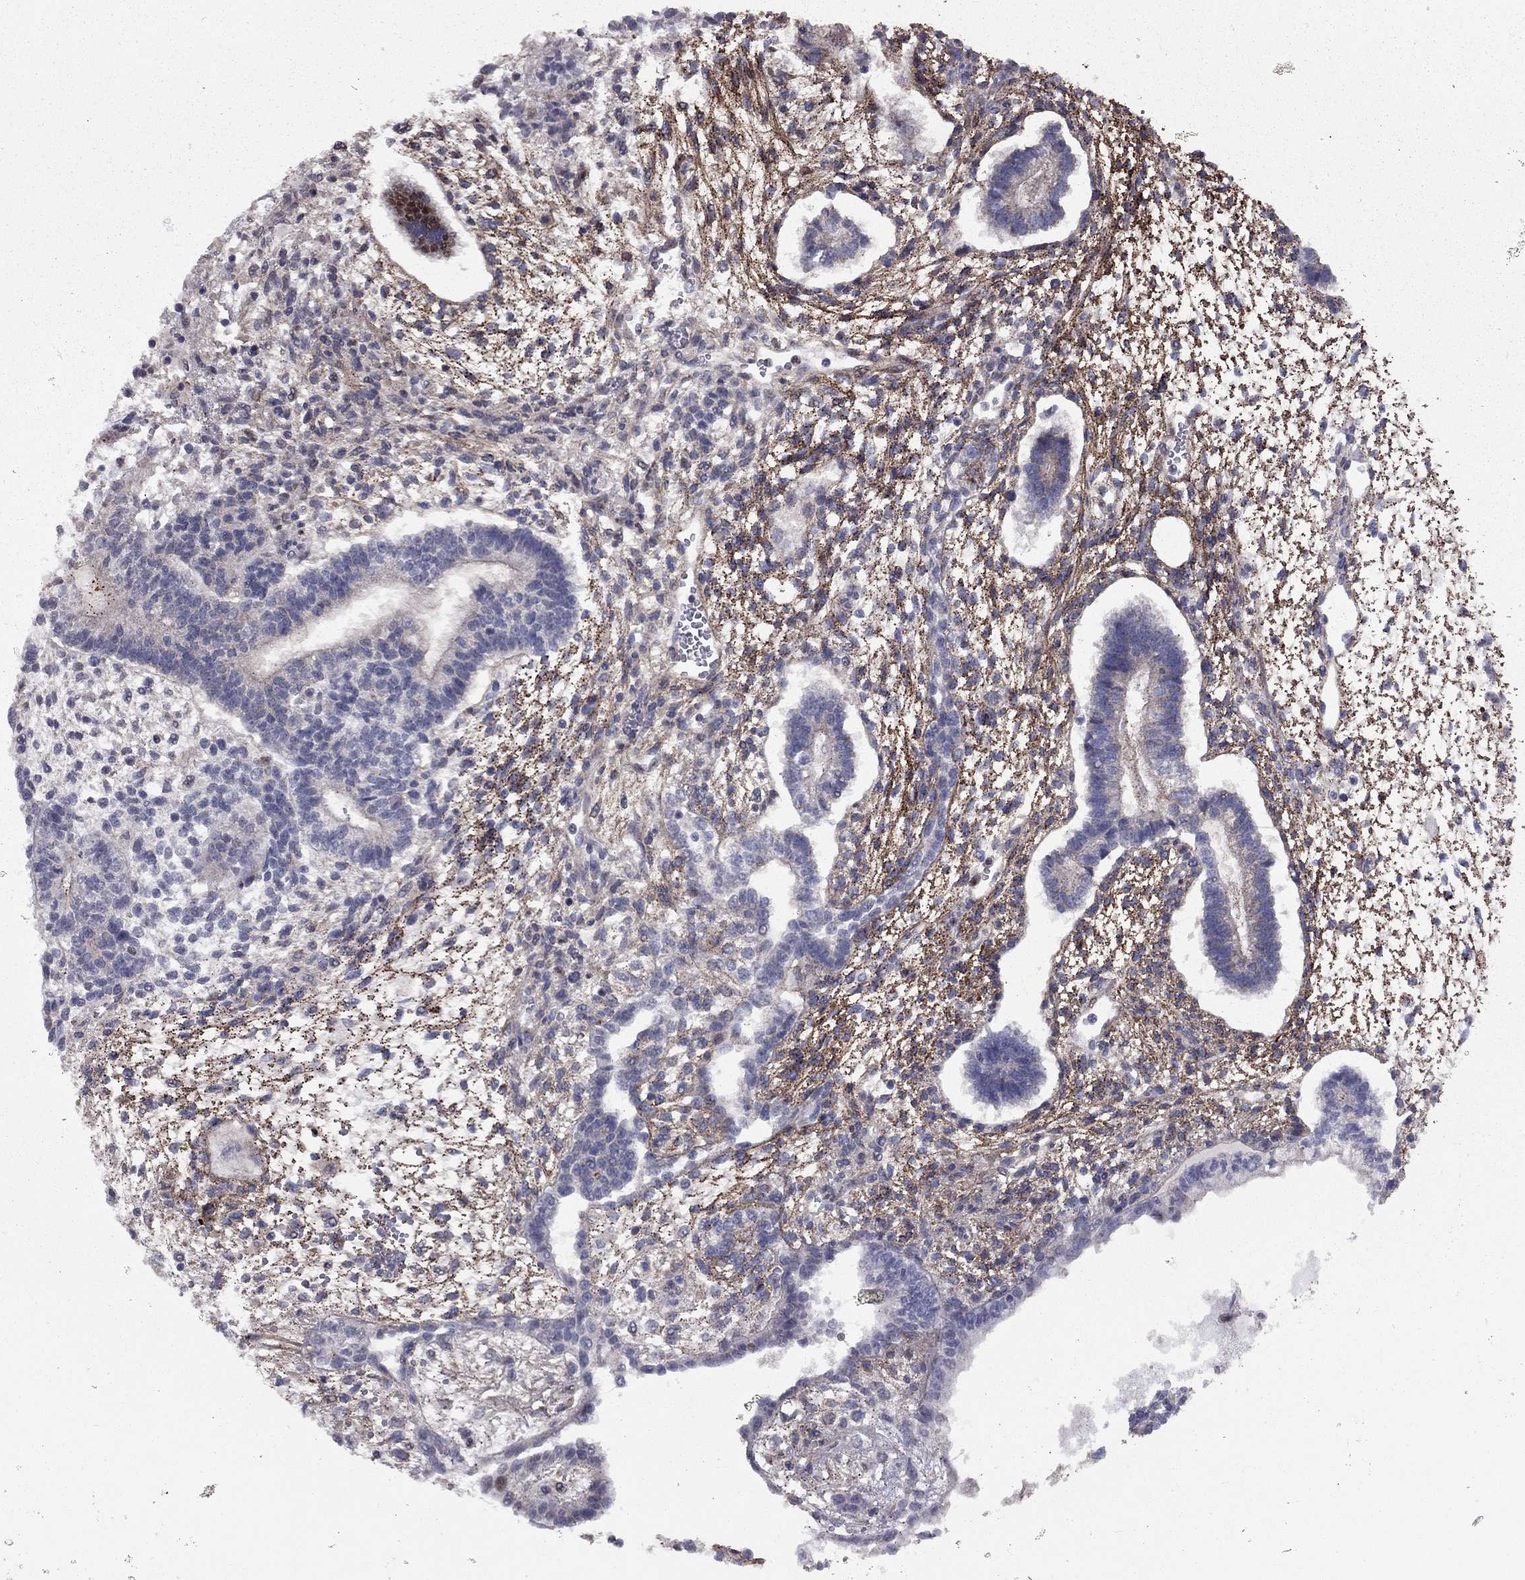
{"staining": {"intensity": "negative", "quantity": "none", "location": "none"}, "tissue": "testis cancer", "cell_type": "Tumor cells", "image_type": "cancer", "snomed": [{"axis": "morphology", "description": "Carcinoma, Embryonal, NOS"}, {"axis": "topography", "description": "Testis"}], "caption": "Tumor cells are negative for protein expression in human embryonal carcinoma (testis). (DAB immunohistochemistry (IHC), high magnification).", "gene": "DUSP7", "patient": {"sex": "male", "age": 37}}